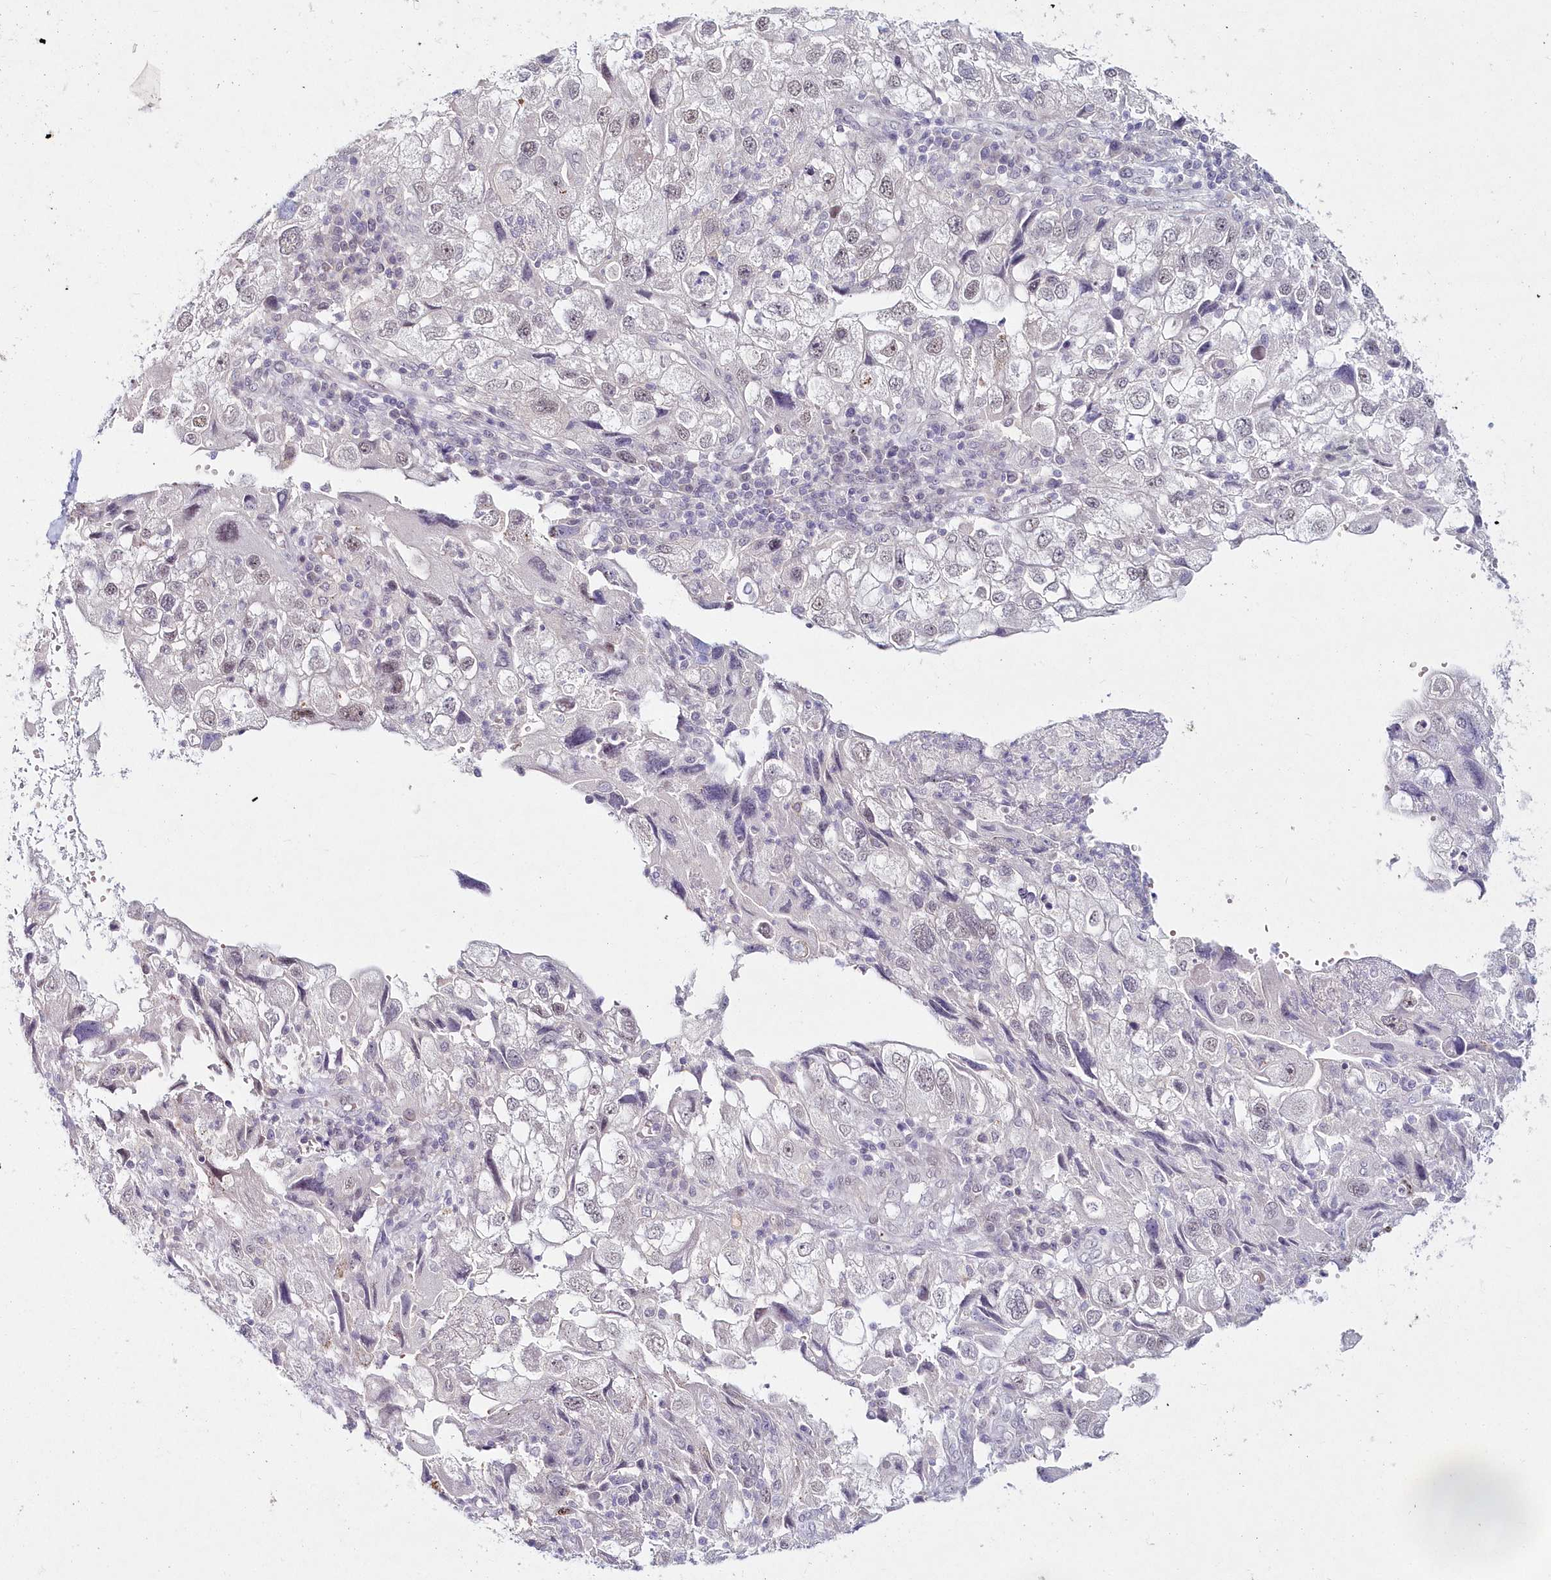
{"staining": {"intensity": "negative", "quantity": "none", "location": "none"}, "tissue": "endometrial cancer", "cell_type": "Tumor cells", "image_type": "cancer", "snomed": [{"axis": "morphology", "description": "Adenocarcinoma, NOS"}, {"axis": "topography", "description": "Endometrium"}], "caption": "High power microscopy image of an immunohistochemistry photomicrograph of endometrial adenocarcinoma, revealing no significant expression in tumor cells.", "gene": "HYCC2", "patient": {"sex": "female", "age": 49}}